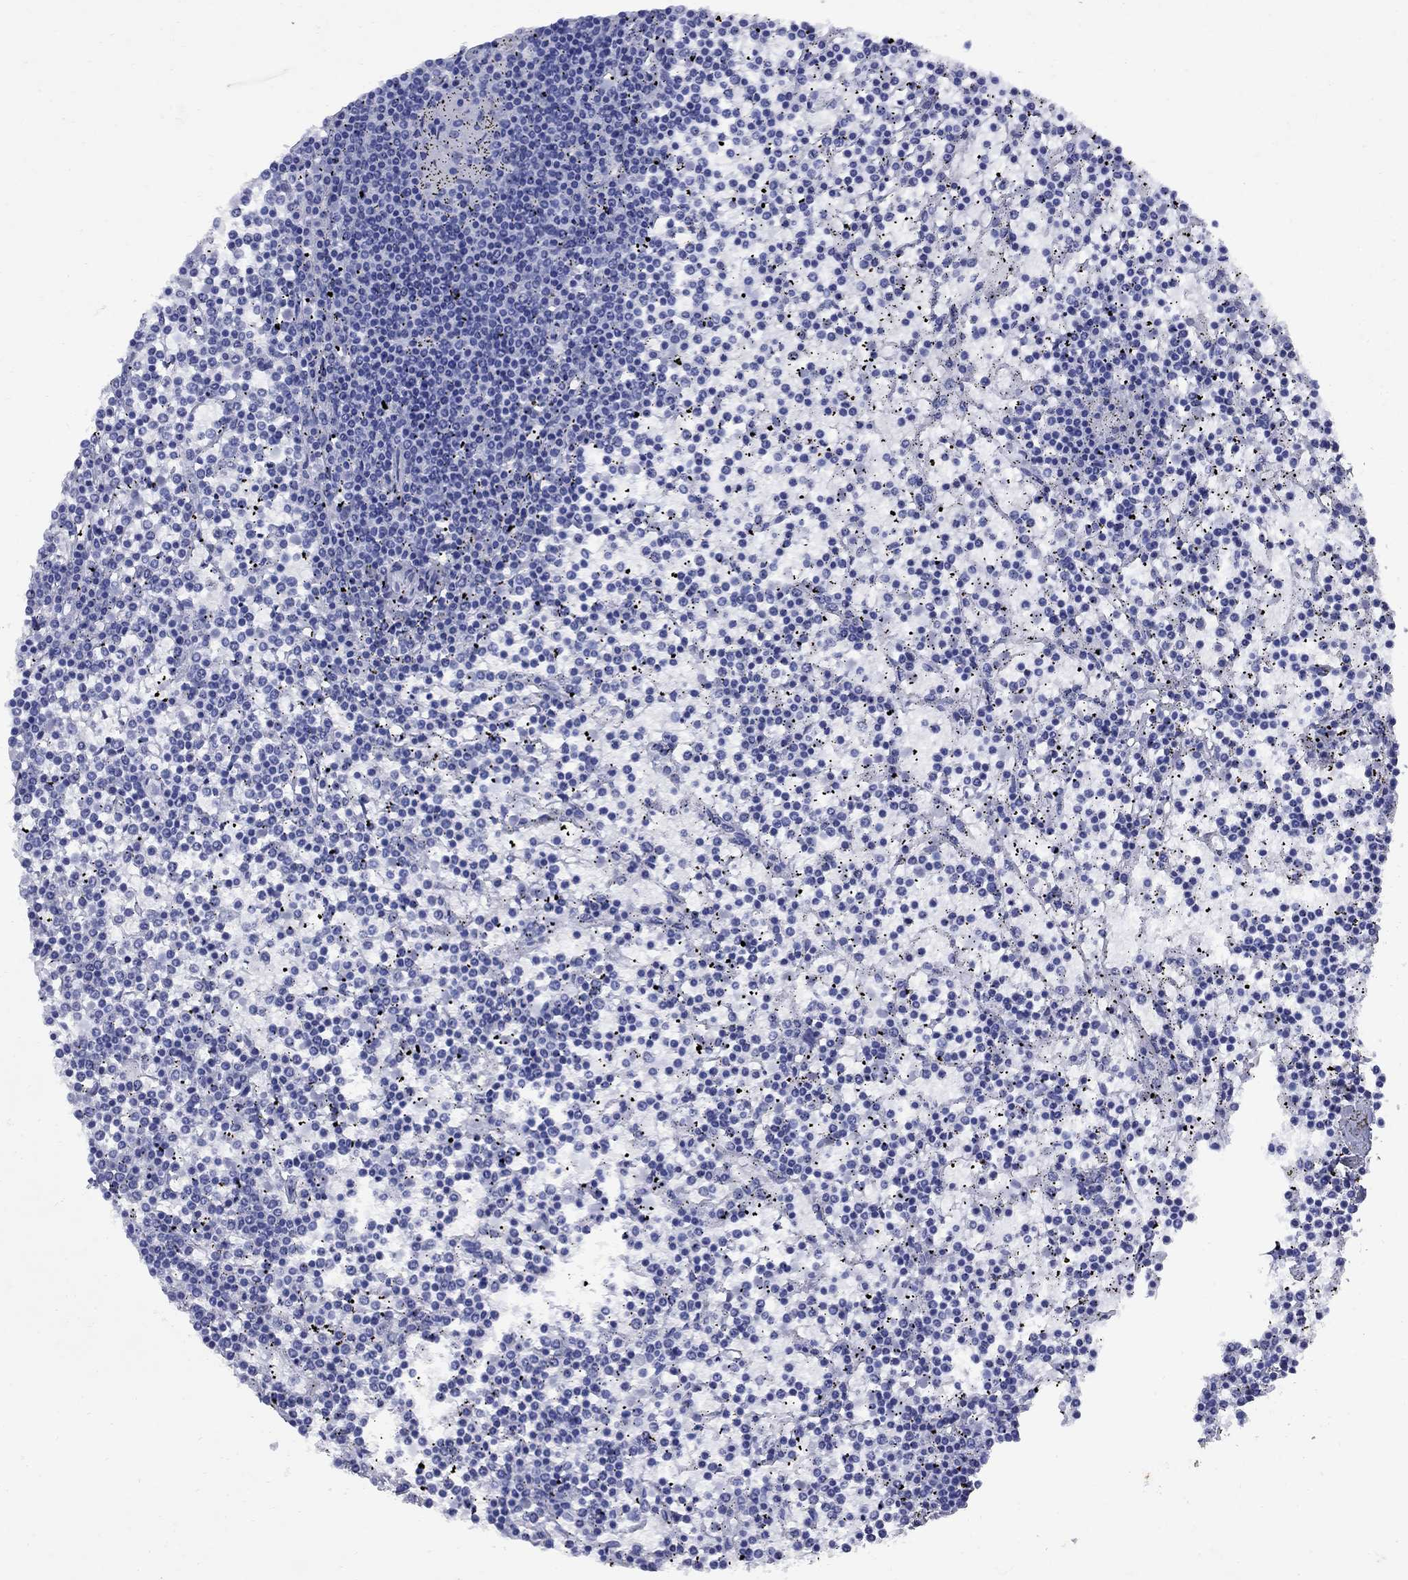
{"staining": {"intensity": "negative", "quantity": "none", "location": "none"}, "tissue": "lymphoma", "cell_type": "Tumor cells", "image_type": "cancer", "snomed": [{"axis": "morphology", "description": "Malignant lymphoma, non-Hodgkin's type, Low grade"}, {"axis": "topography", "description": "Spleen"}], "caption": "IHC photomicrograph of lymphoma stained for a protein (brown), which exhibits no expression in tumor cells.", "gene": "CD1A", "patient": {"sex": "female", "age": 19}}